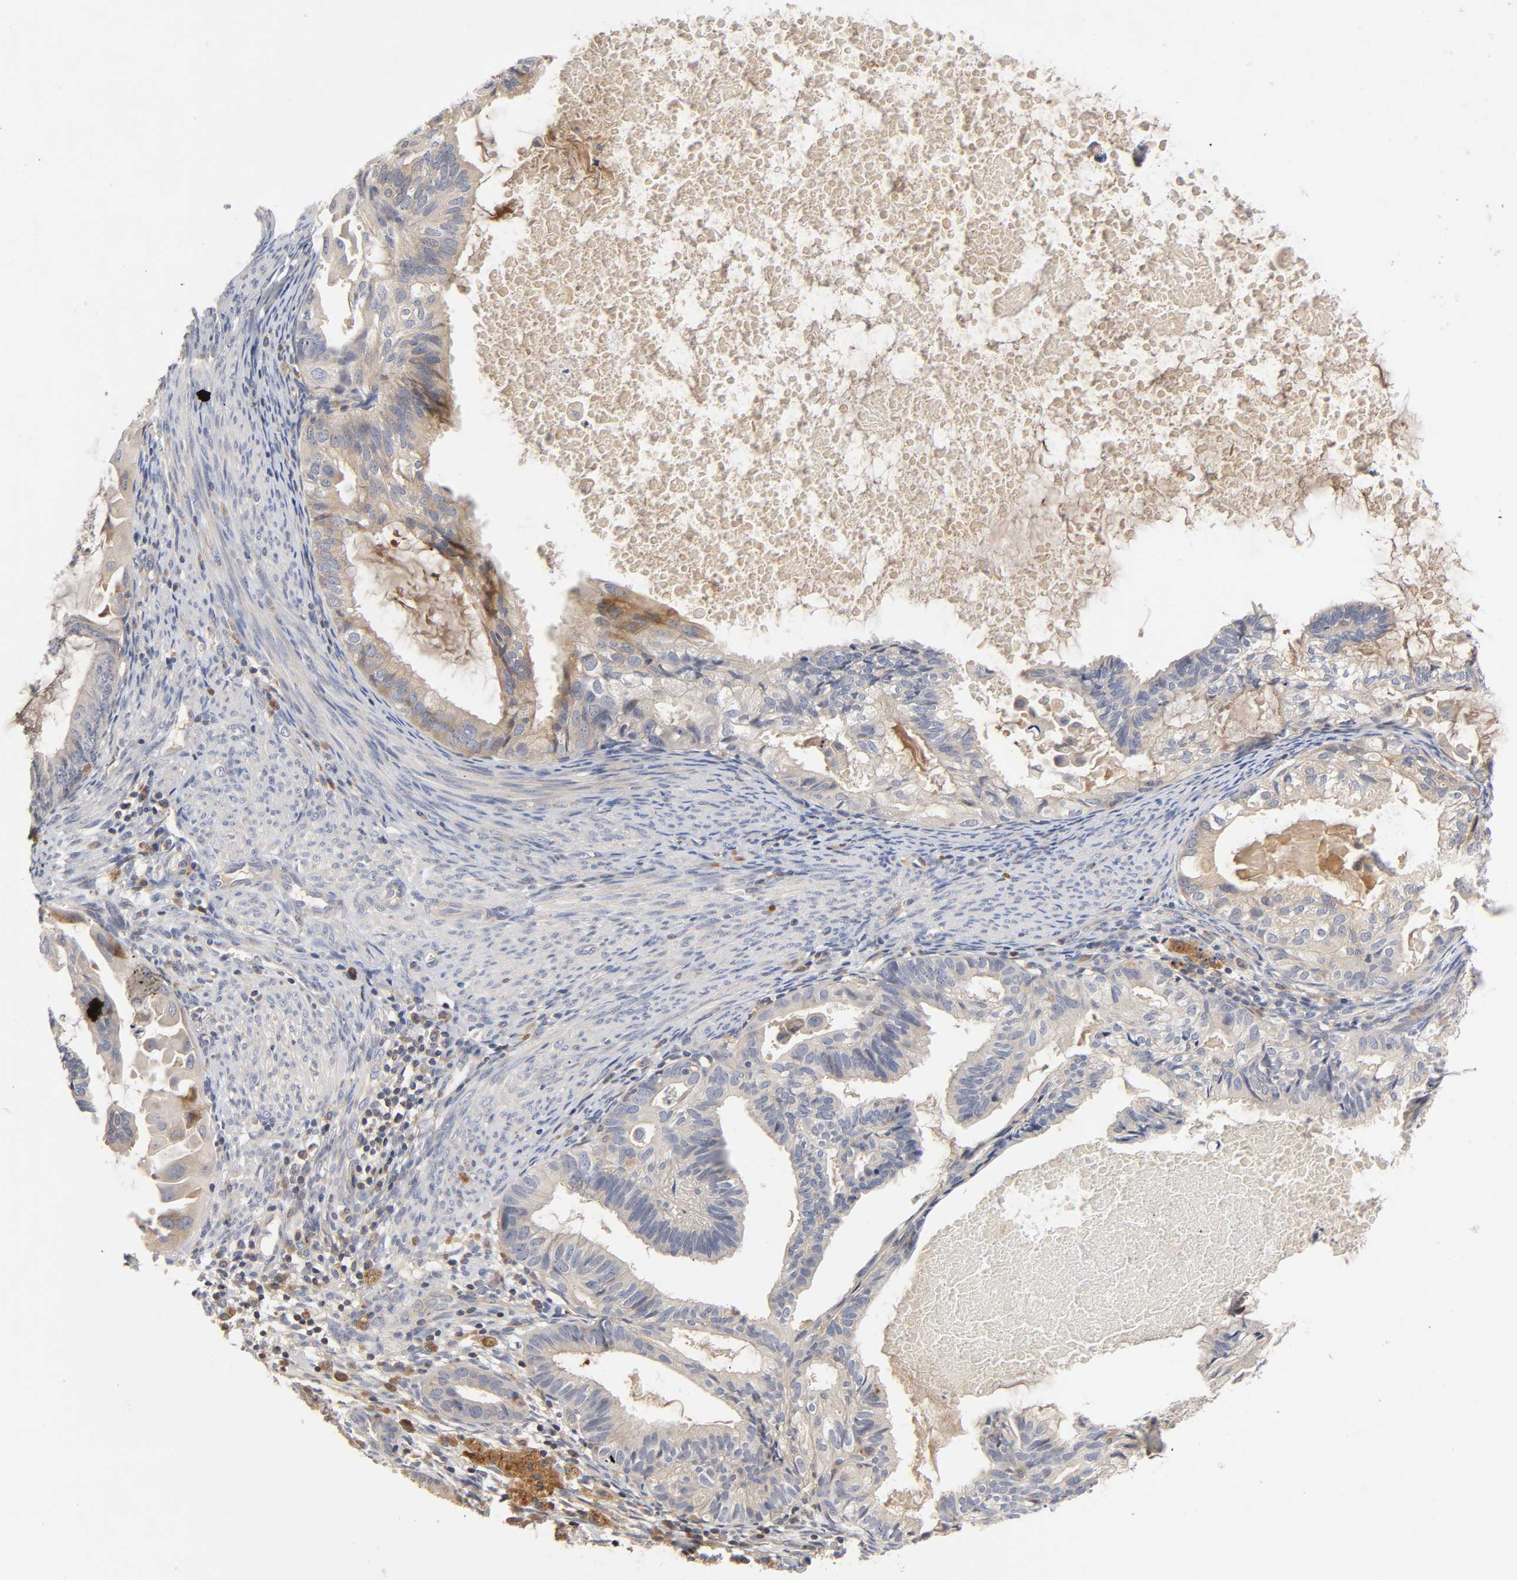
{"staining": {"intensity": "weak", "quantity": "25%-75%", "location": "cytoplasmic/membranous"}, "tissue": "cervical cancer", "cell_type": "Tumor cells", "image_type": "cancer", "snomed": [{"axis": "morphology", "description": "Normal tissue, NOS"}, {"axis": "morphology", "description": "Adenocarcinoma, NOS"}, {"axis": "topography", "description": "Cervix"}, {"axis": "topography", "description": "Endometrium"}], "caption": "Immunohistochemistry micrograph of neoplastic tissue: cervical cancer (adenocarcinoma) stained using immunohistochemistry (IHC) exhibits low levels of weak protein expression localized specifically in the cytoplasmic/membranous of tumor cells, appearing as a cytoplasmic/membranous brown color.", "gene": "RHOA", "patient": {"sex": "female", "age": 86}}